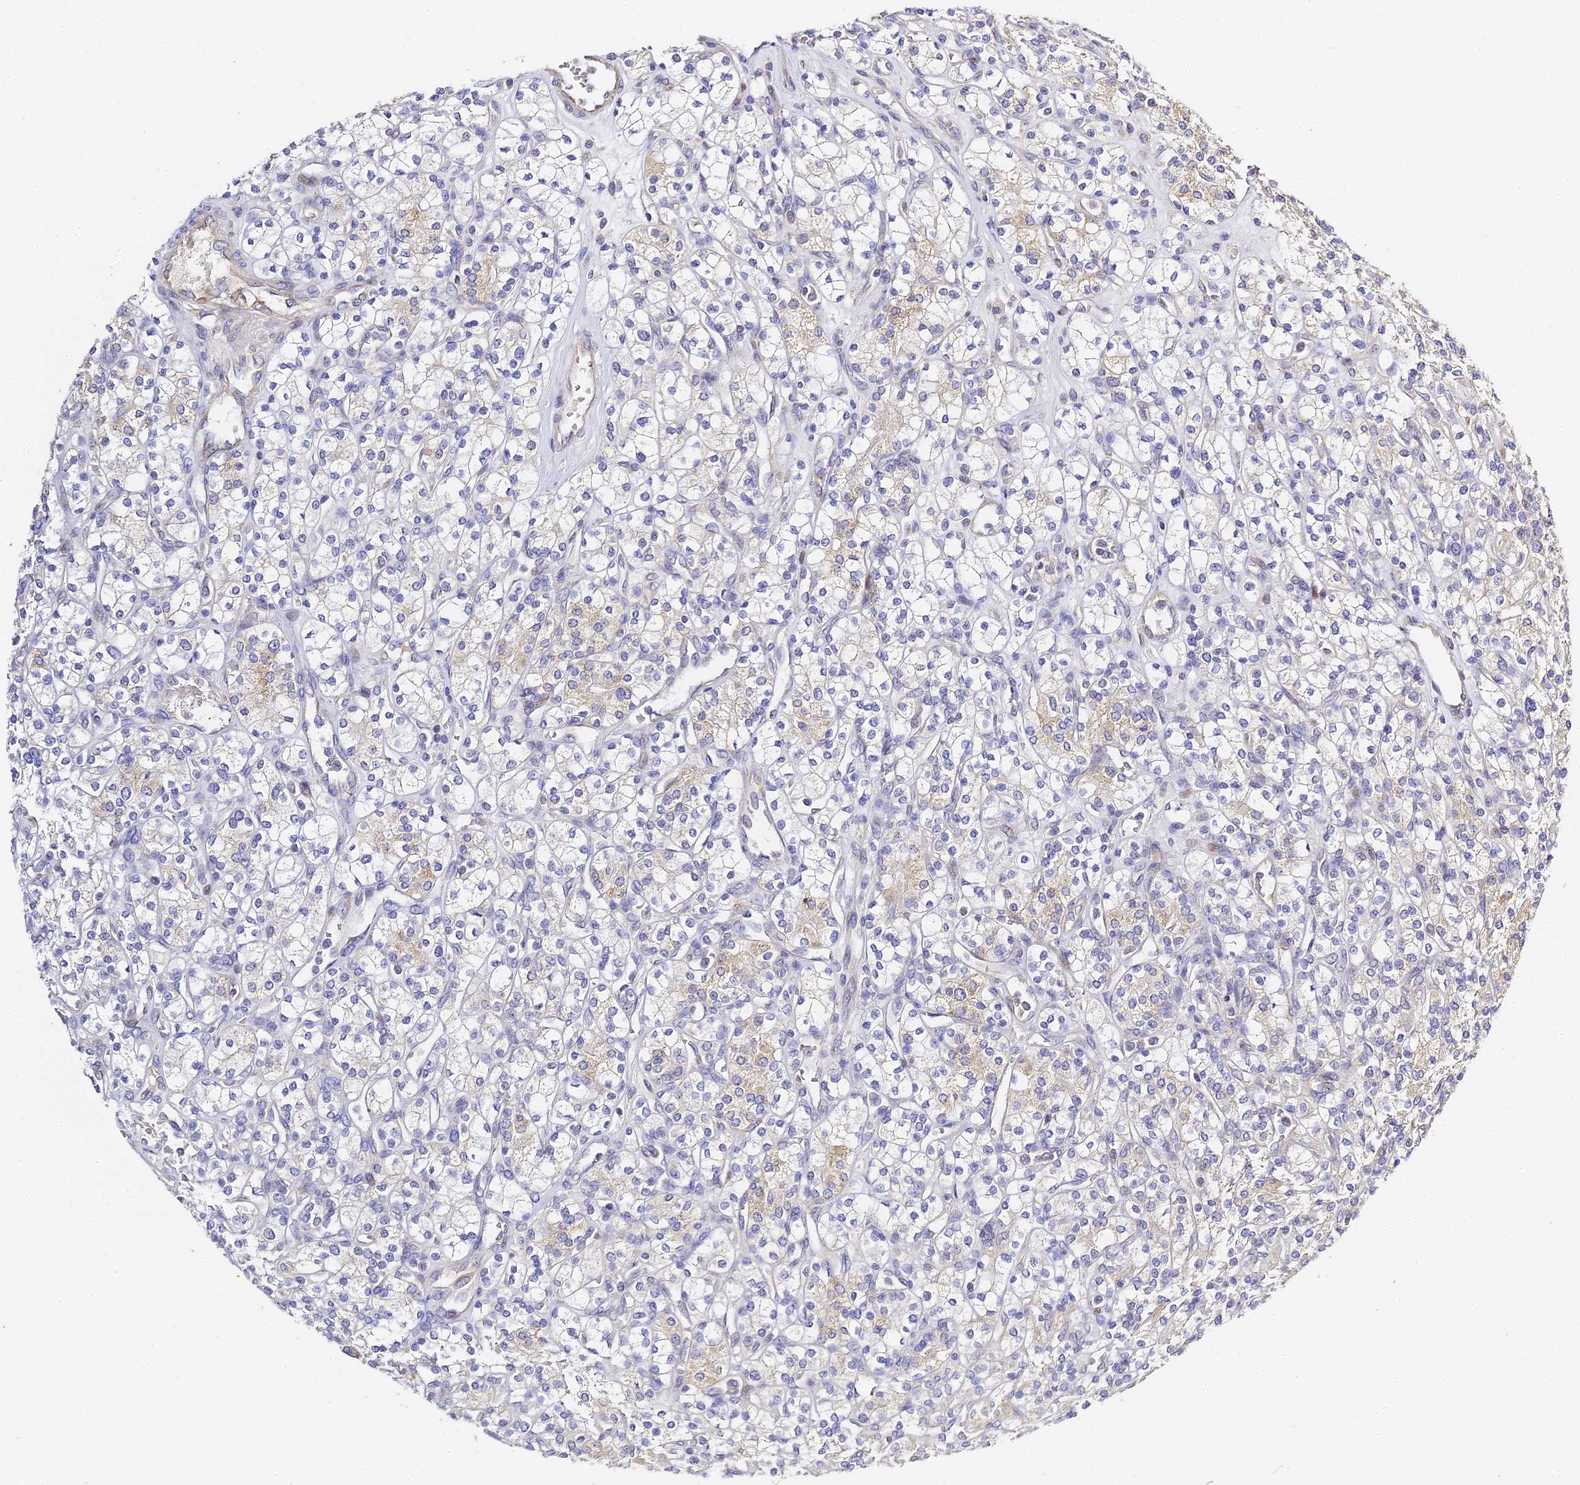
{"staining": {"intensity": "weak", "quantity": "<25%", "location": "cytoplasmic/membranous"}, "tissue": "renal cancer", "cell_type": "Tumor cells", "image_type": "cancer", "snomed": [{"axis": "morphology", "description": "Adenocarcinoma, NOS"}, {"axis": "topography", "description": "Kidney"}], "caption": "Tumor cells show no significant staining in adenocarcinoma (renal).", "gene": "SERP1", "patient": {"sex": "male", "age": 77}}